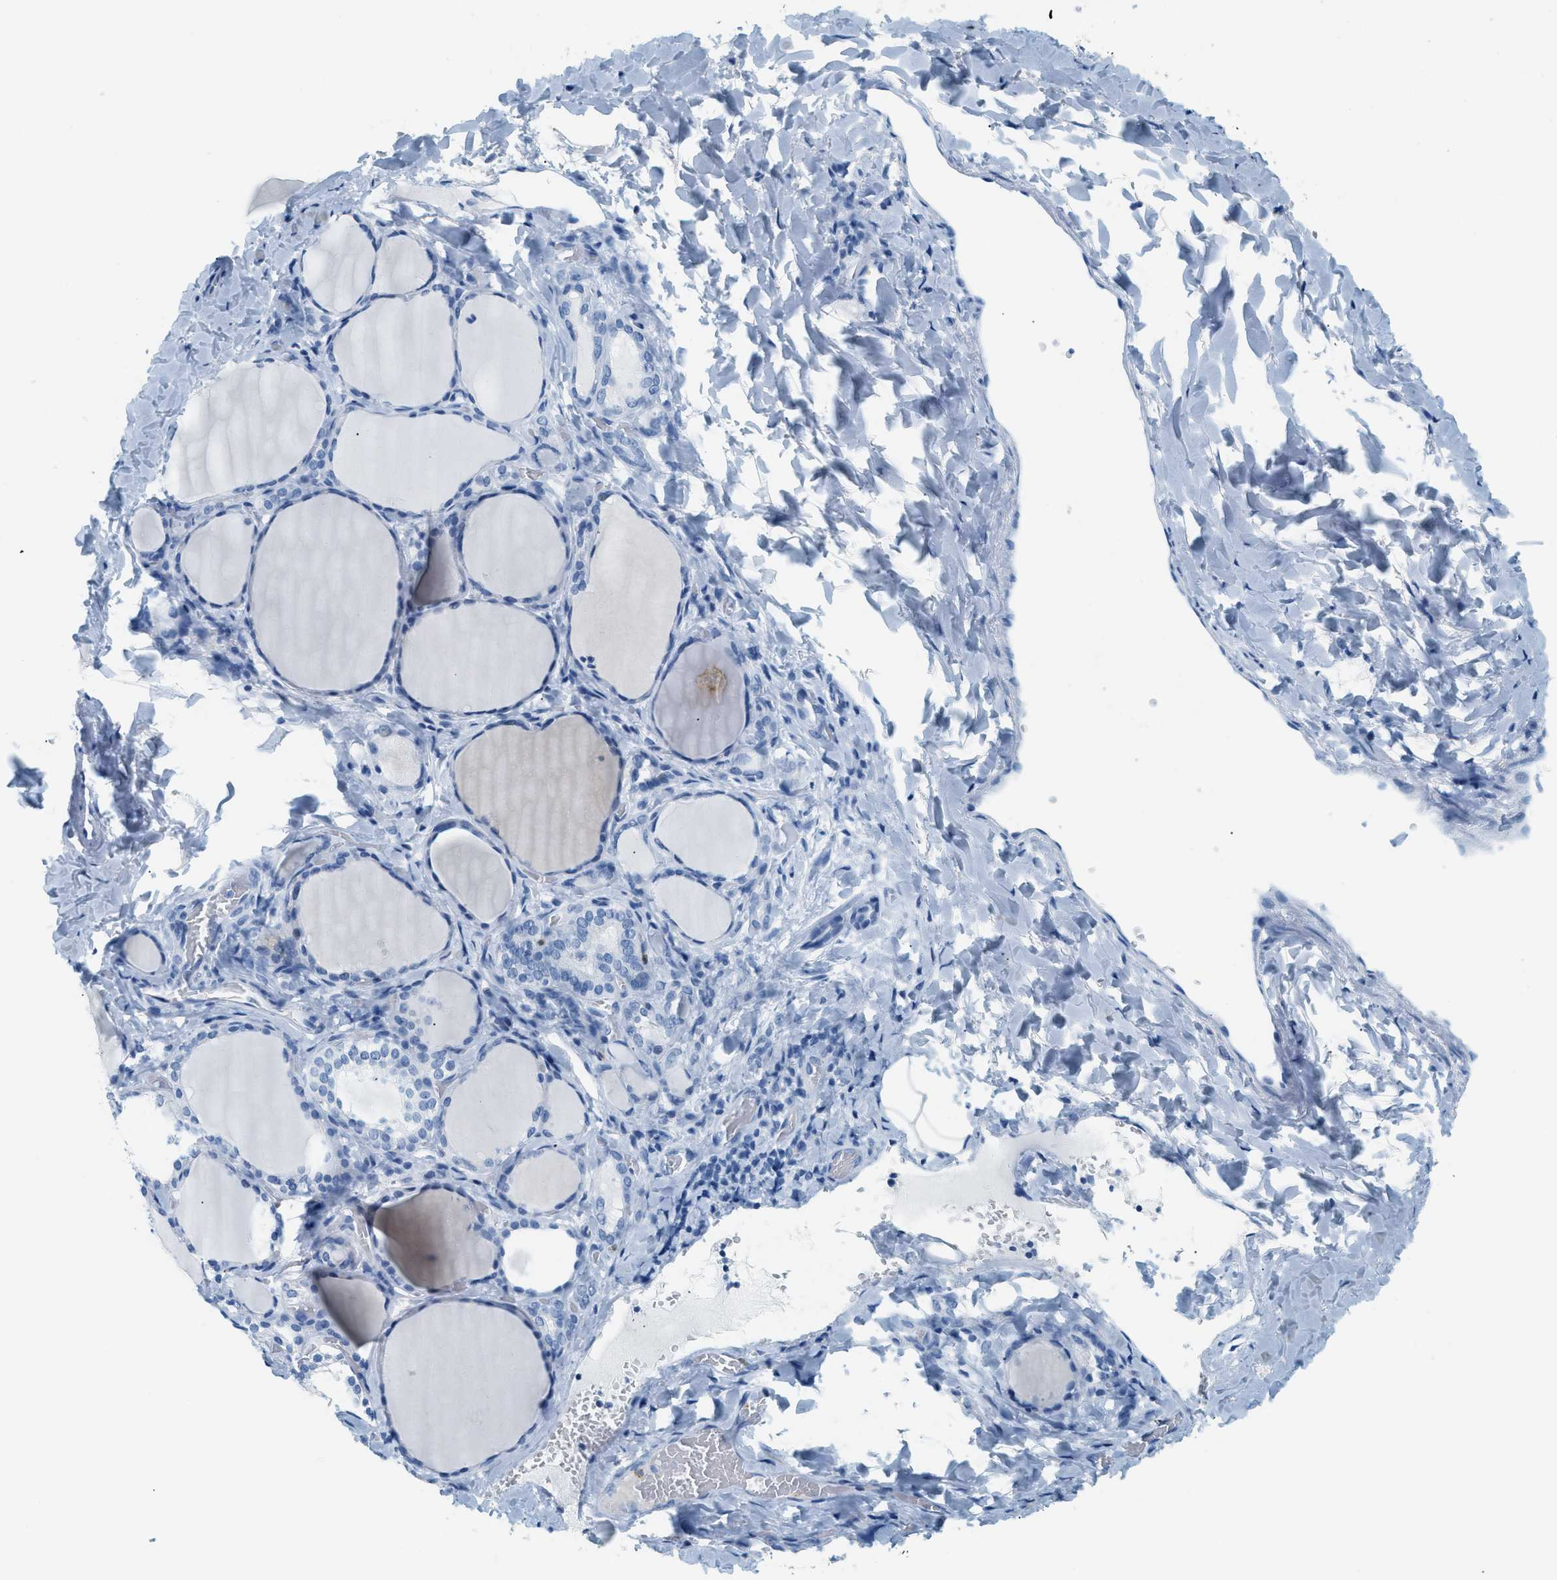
{"staining": {"intensity": "negative", "quantity": "none", "location": "none"}, "tissue": "thyroid gland", "cell_type": "Glandular cells", "image_type": "normal", "snomed": [{"axis": "morphology", "description": "Normal tissue, NOS"}, {"axis": "morphology", "description": "Papillary adenocarcinoma, NOS"}, {"axis": "topography", "description": "Thyroid gland"}], "caption": "Histopathology image shows no protein staining in glandular cells of benign thyroid gland.", "gene": "LCN2", "patient": {"sex": "female", "age": 30}}